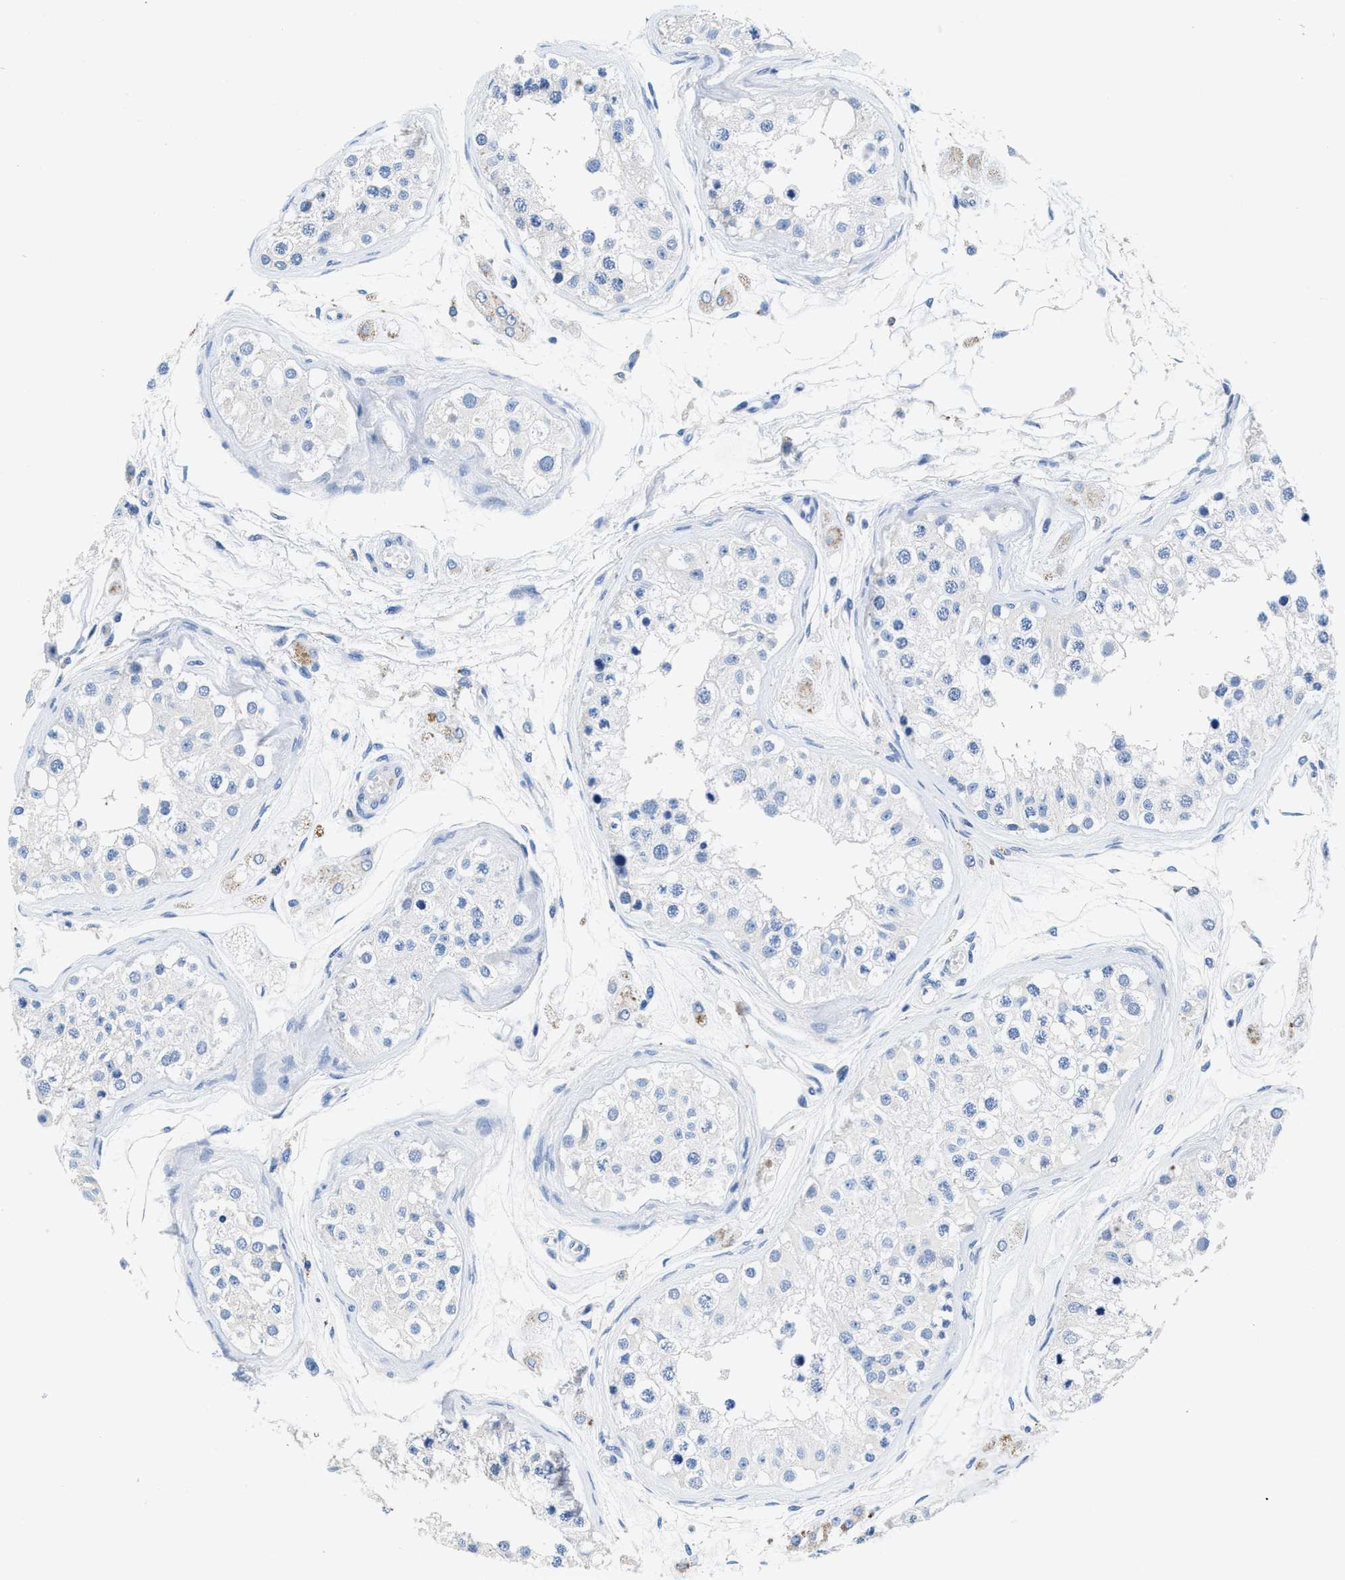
{"staining": {"intensity": "negative", "quantity": "none", "location": "none"}, "tissue": "testis", "cell_type": "Cells in seminiferous ducts", "image_type": "normal", "snomed": [{"axis": "morphology", "description": "Normal tissue, NOS"}, {"axis": "morphology", "description": "Adenocarcinoma, metastatic, NOS"}, {"axis": "topography", "description": "Testis"}], "caption": "IHC photomicrograph of benign testis: testis stained with DAB exhibits no significant protein expression in cells in seminiferous ducts.", "gene": "SLFN13", "patient": {"sex": "male", "age": 26}}